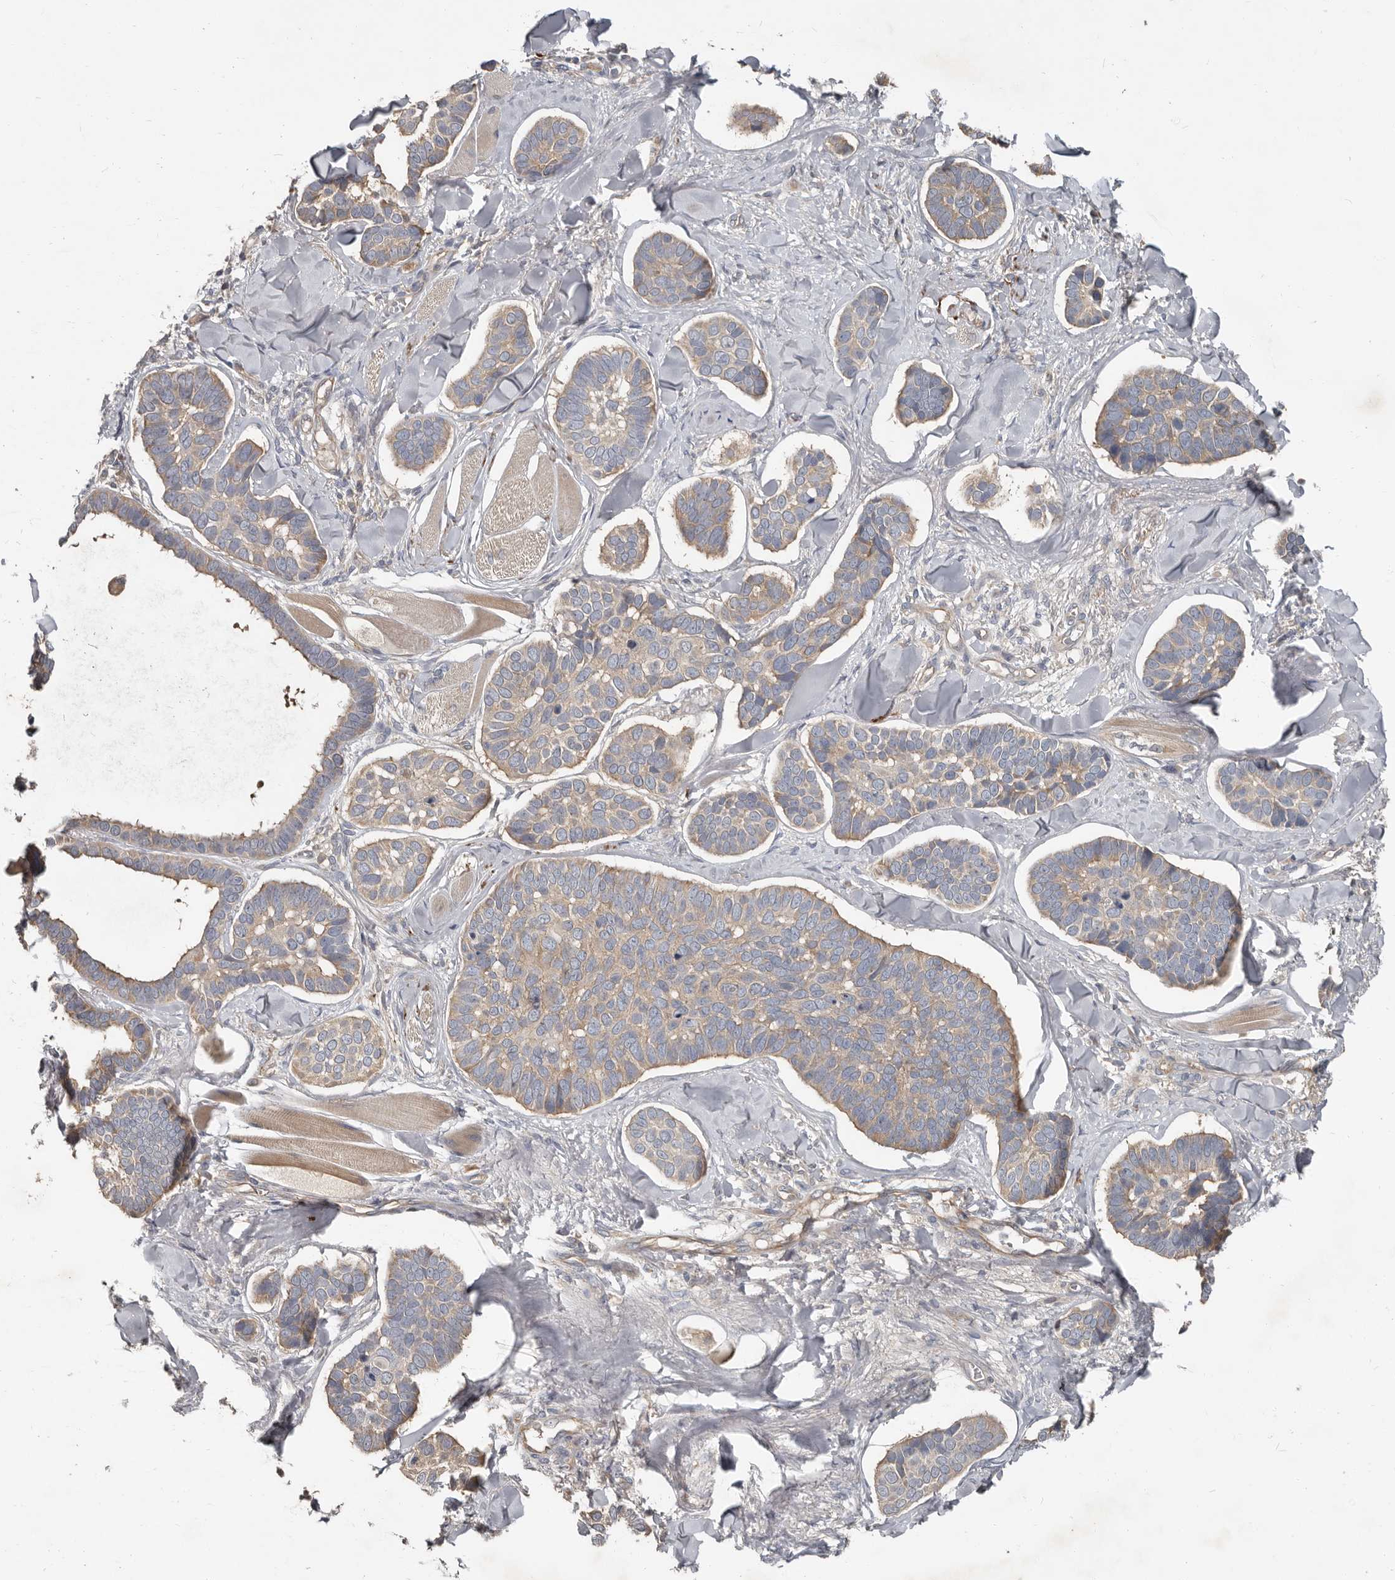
{"staining": {"intensity": "weak", "quantity": "25%-75%", "location": "cytoplasmic/membranous"}, "tissue": "skin cancer", "cell_type": "Tumor cells", "image_type": "cancer", "snomed": [{"axis": "morphology", "description": "Basal cell carcinoma"}, {"axis": "topography", "description": "Skin"}], "caption": "The photomicrograph reveals a brown stain indicating the presence of a protein in the cytoplasmic/membranous of tumor cells in skin basal cell carcinoma.", "gene": "AKNAD1", "patient": {"sex": "male", "age": 62}}